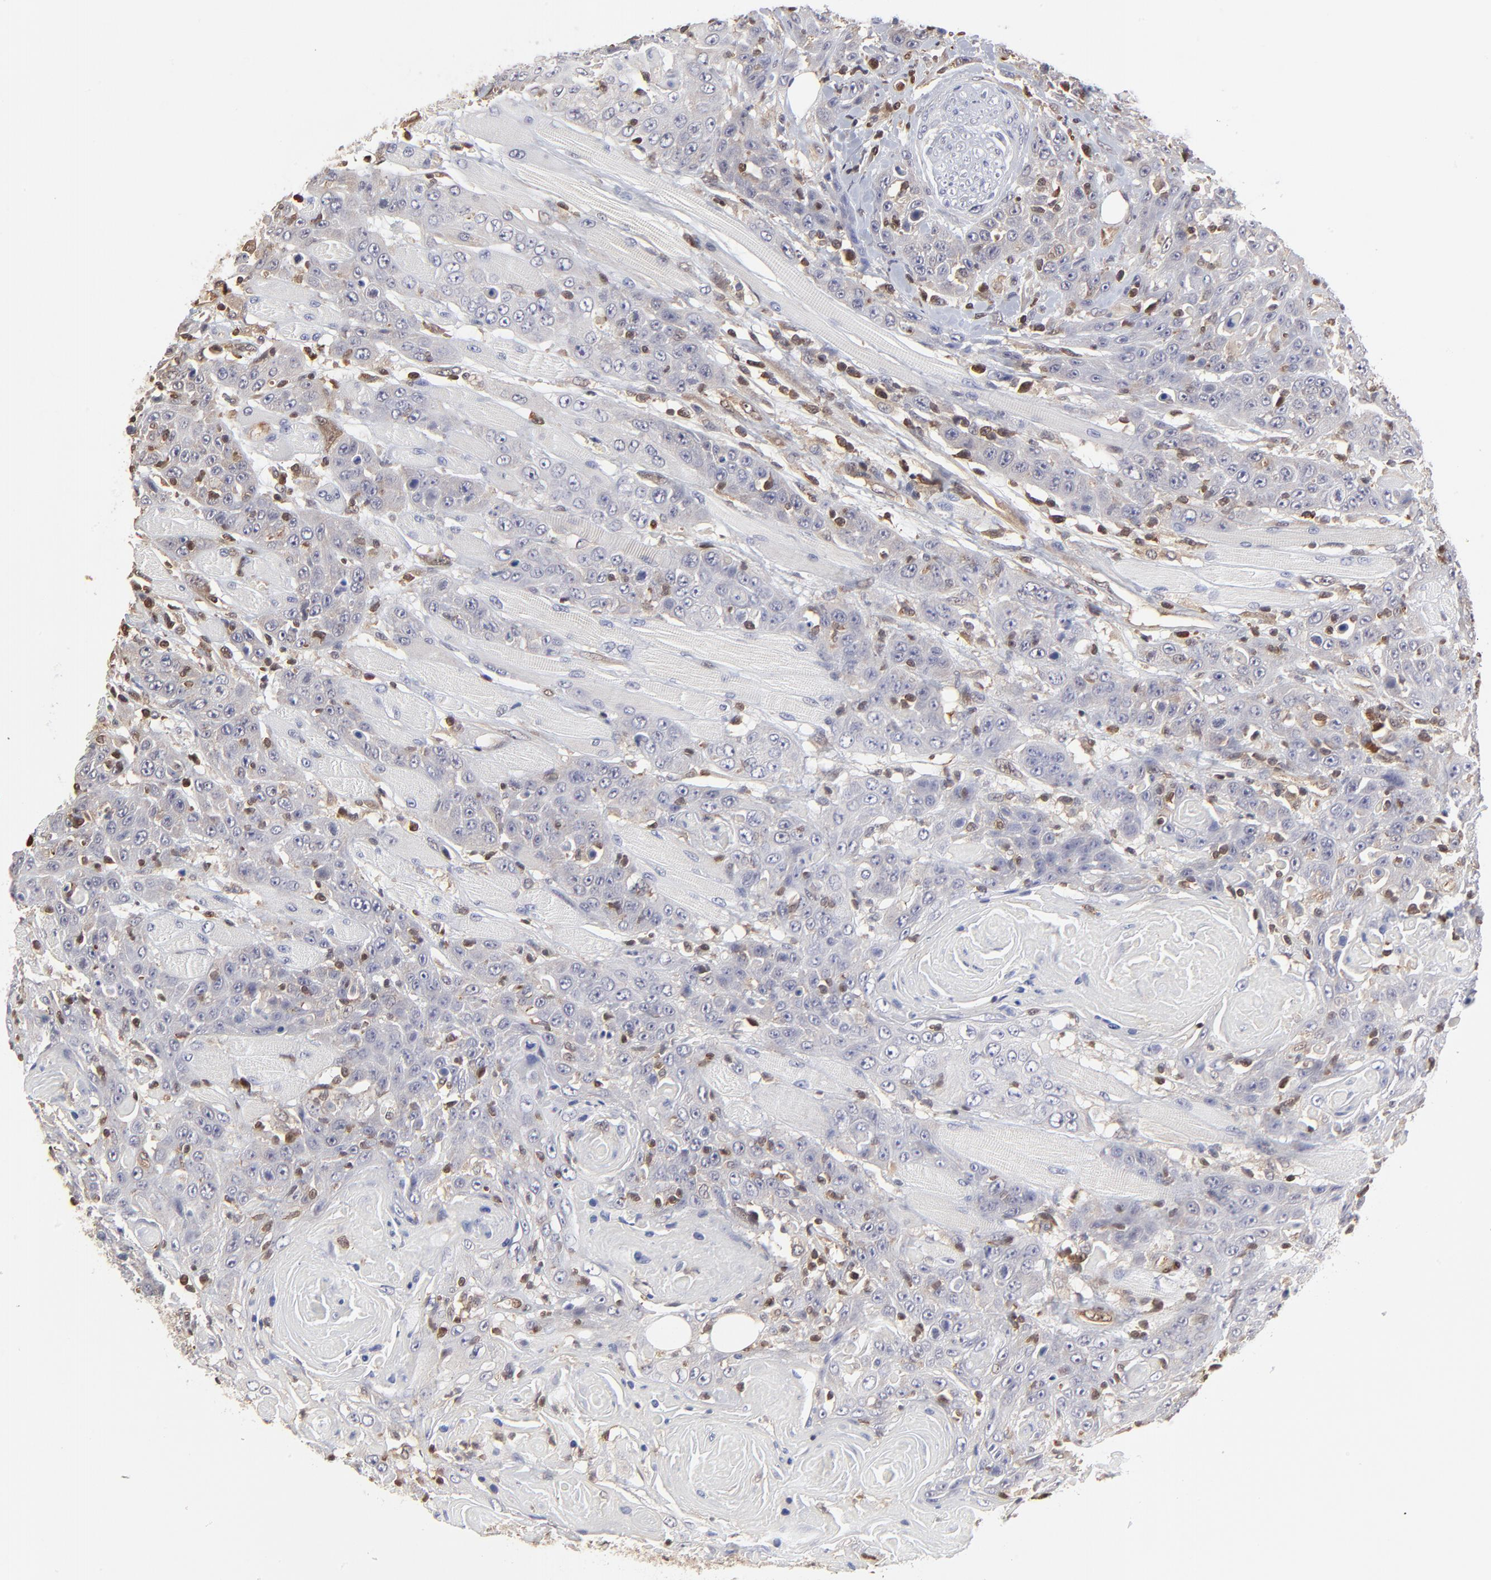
{"staining": {"intensity": "negative", "quantity": "none", "location": "none"}, "tissue": "head and neck cancer", "cell_type": "Tumor cells", "image_type": "cancer", "snomed": [{"axis": "morphology", "description": "Squamous cell carcinoma, NOS"}, {"axis": "topography", "description": "Head-Neck"}], "caption": "High magnification brightfield microscopy of squamous cell carcinoma (head and neck) stained with DAB (brown) and counterstained with hematoxylin (blue): tumor cells show no significant expression.", "gene": "CASP3", "patient": {"sex": "female", "age": 84}}